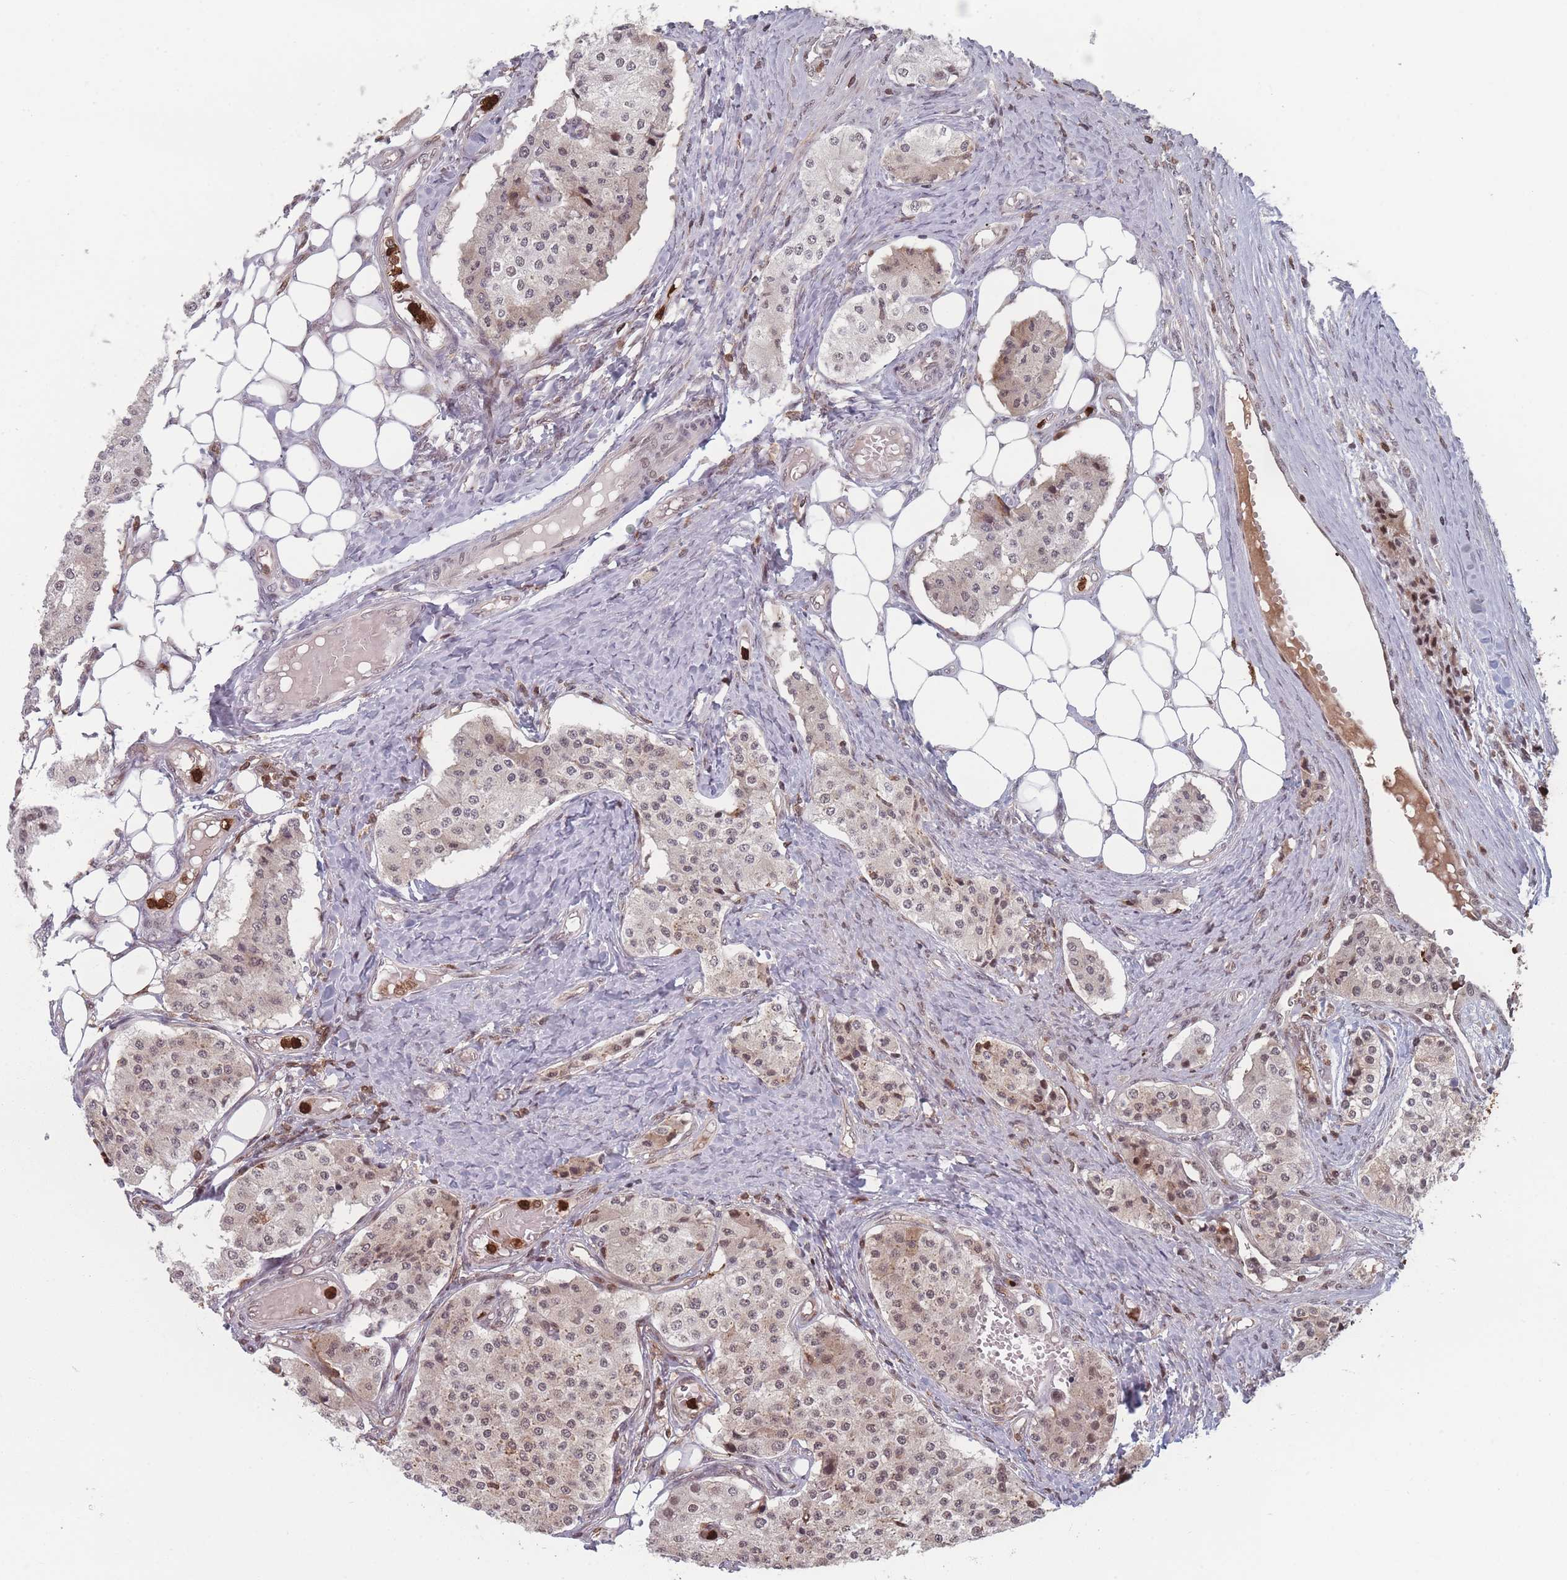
{"staining": {"intensity": "weak", "quantity": ">75%", "location": "nuclear"}, "tissue": "carcinoid", "cell_type": "Tumor cells", "image_type": "cancer", "snomed": [{"axis": "morphology", "description": "Carcinoid, malignant, NOS"}, {"axis": "topography", "description": "Colon"}], "caption": "A brown stain labels weak nuclear positivity of a protein in carcinoid (malignant) tumor cells.", "gene": "WDR55", "patient": {"sex": "female", "age": 52}}